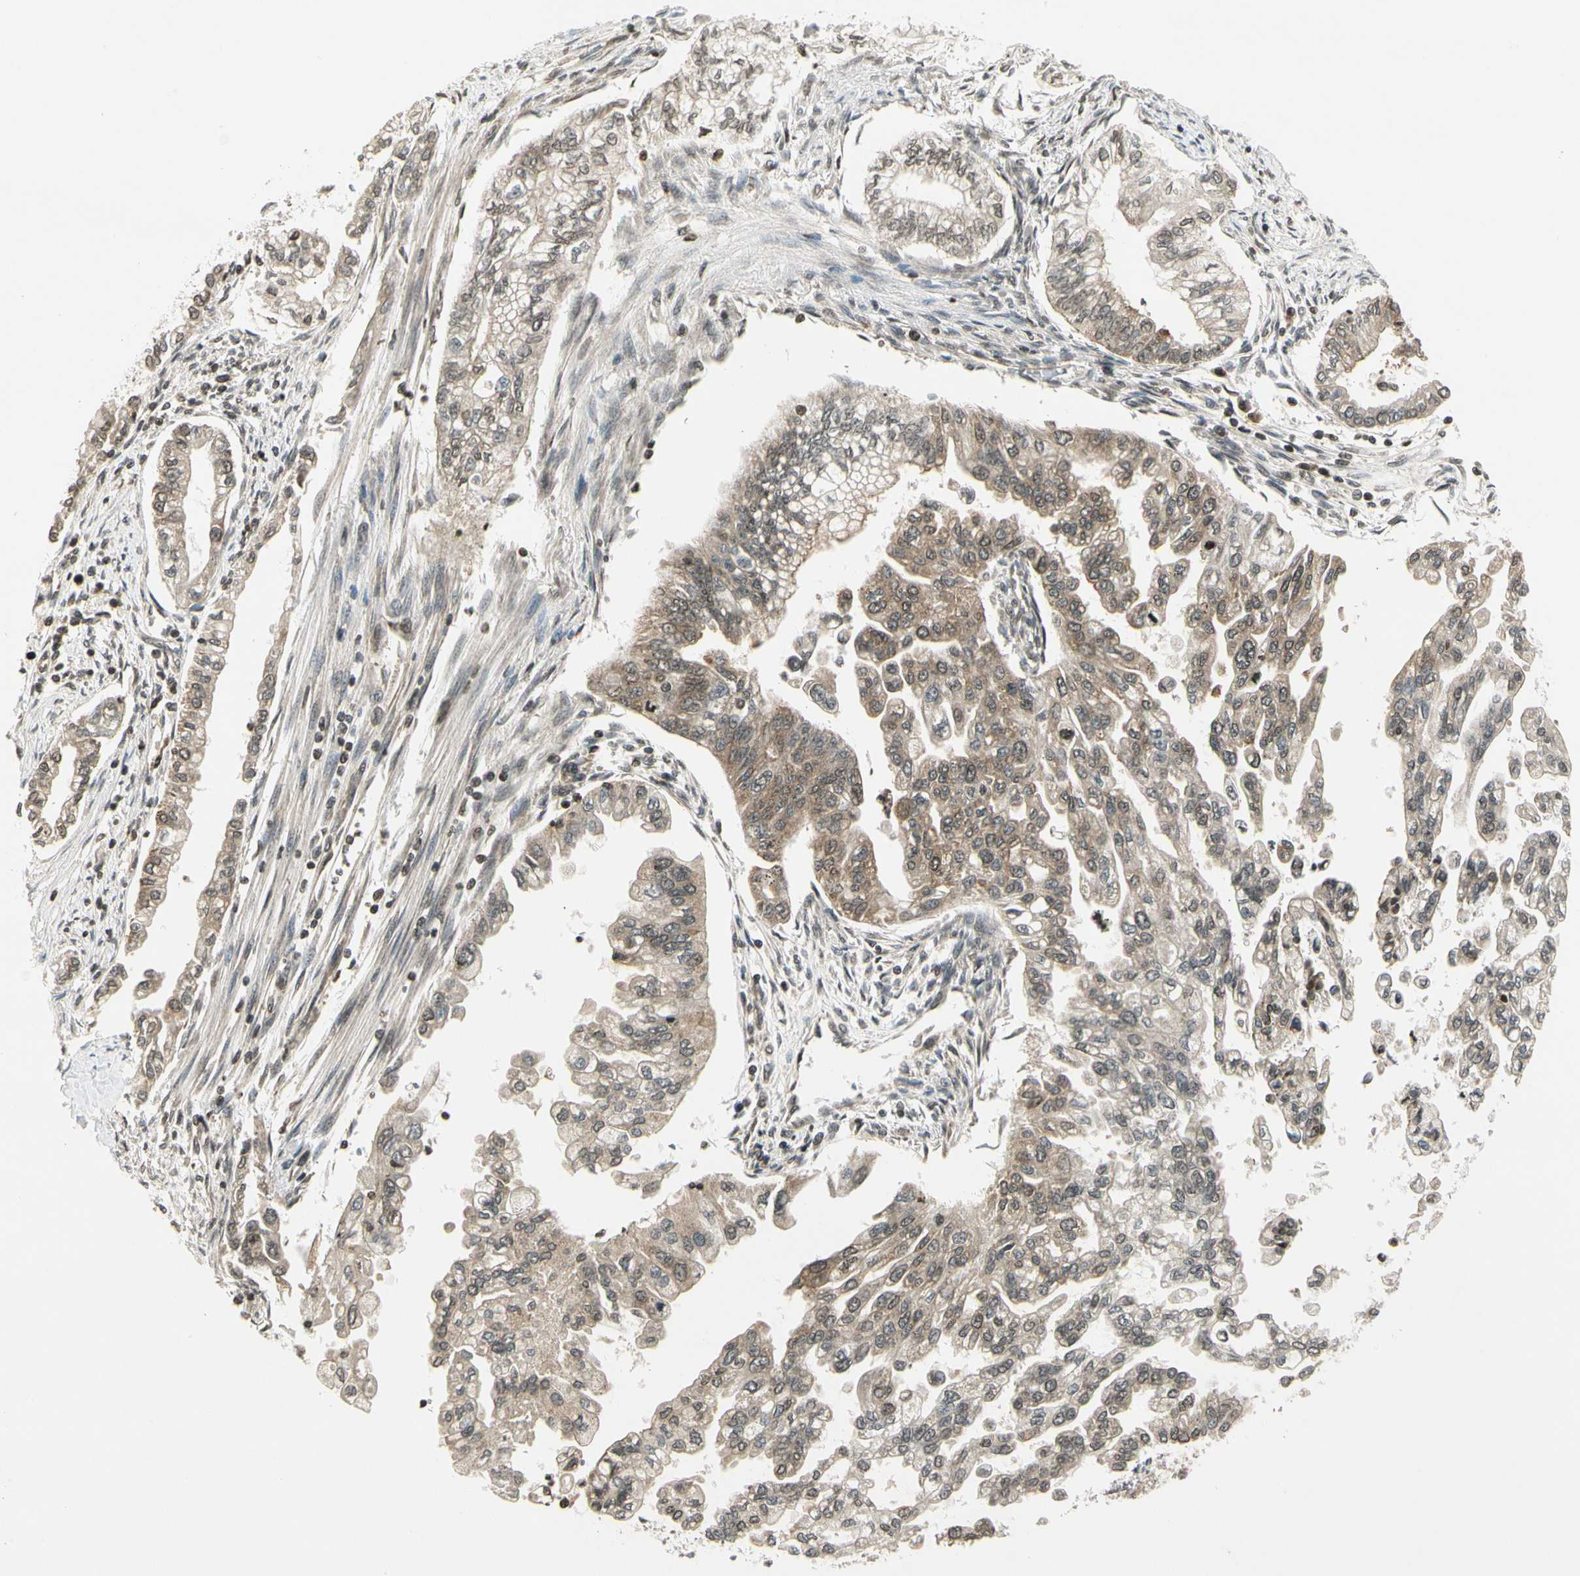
{"staining": {"intensity": "moderate", "quantity": "25%-75%", "location": "cytoplasmic/membranous"}, "tissue": "pancreatic cancer", "cell_type": "Tumor cells", "image_type": "cancer", "snomed": [{"axis": "morphology", "description": "Normal tissue, NOS"}, {"axis": "topography", "description": "Pancreas"}], "caption": "This is an image of IHC staining of pancreatic cancer, which shows moderate staining in the cytoplasmic/membranous of tumor cells.", "gene": "SMN2", "patient": {"sex": "male", "age": 42}}